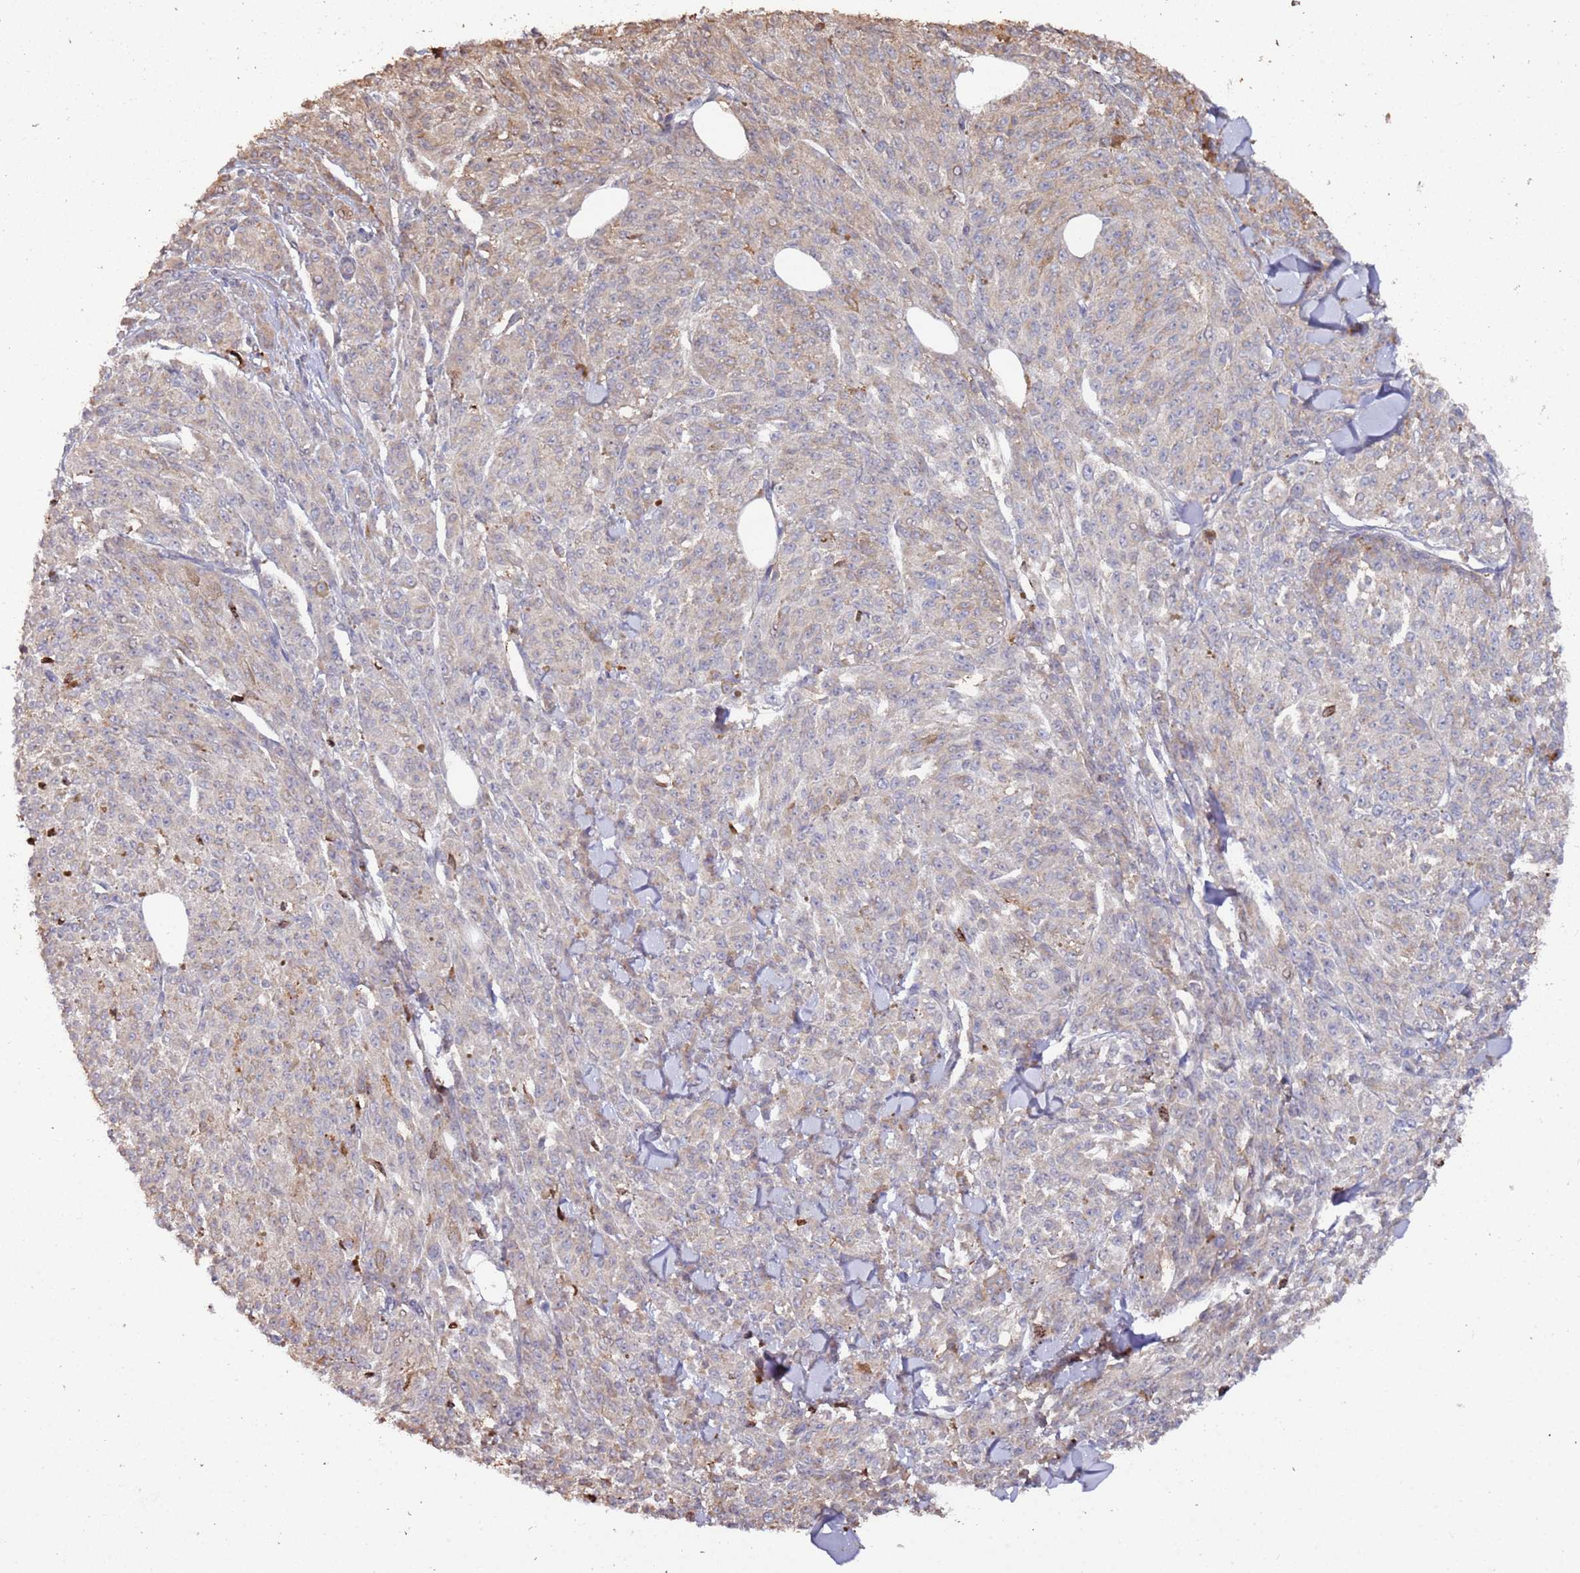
{"staining": {"intensity": "moderate", "quantity": "25%-75%", "location": "cytoplasmic/membranous"}, "tissue": "melanoma", "cell_type": "Tumor cells", "image_type": "cancer", "snomed": [{"axis": "morphology", "description": "Malignant melanoma, NOS"}, {"axis": "topography", "description": "Skin"}], "caption": "Brown immunohistochemical staining in human melanoma displays moderate cytoplasmic/membranous expression in about 25%-75% of tumor cells.", "gene": "LACC1", "patient": {"sex": "female", "age": 52}}